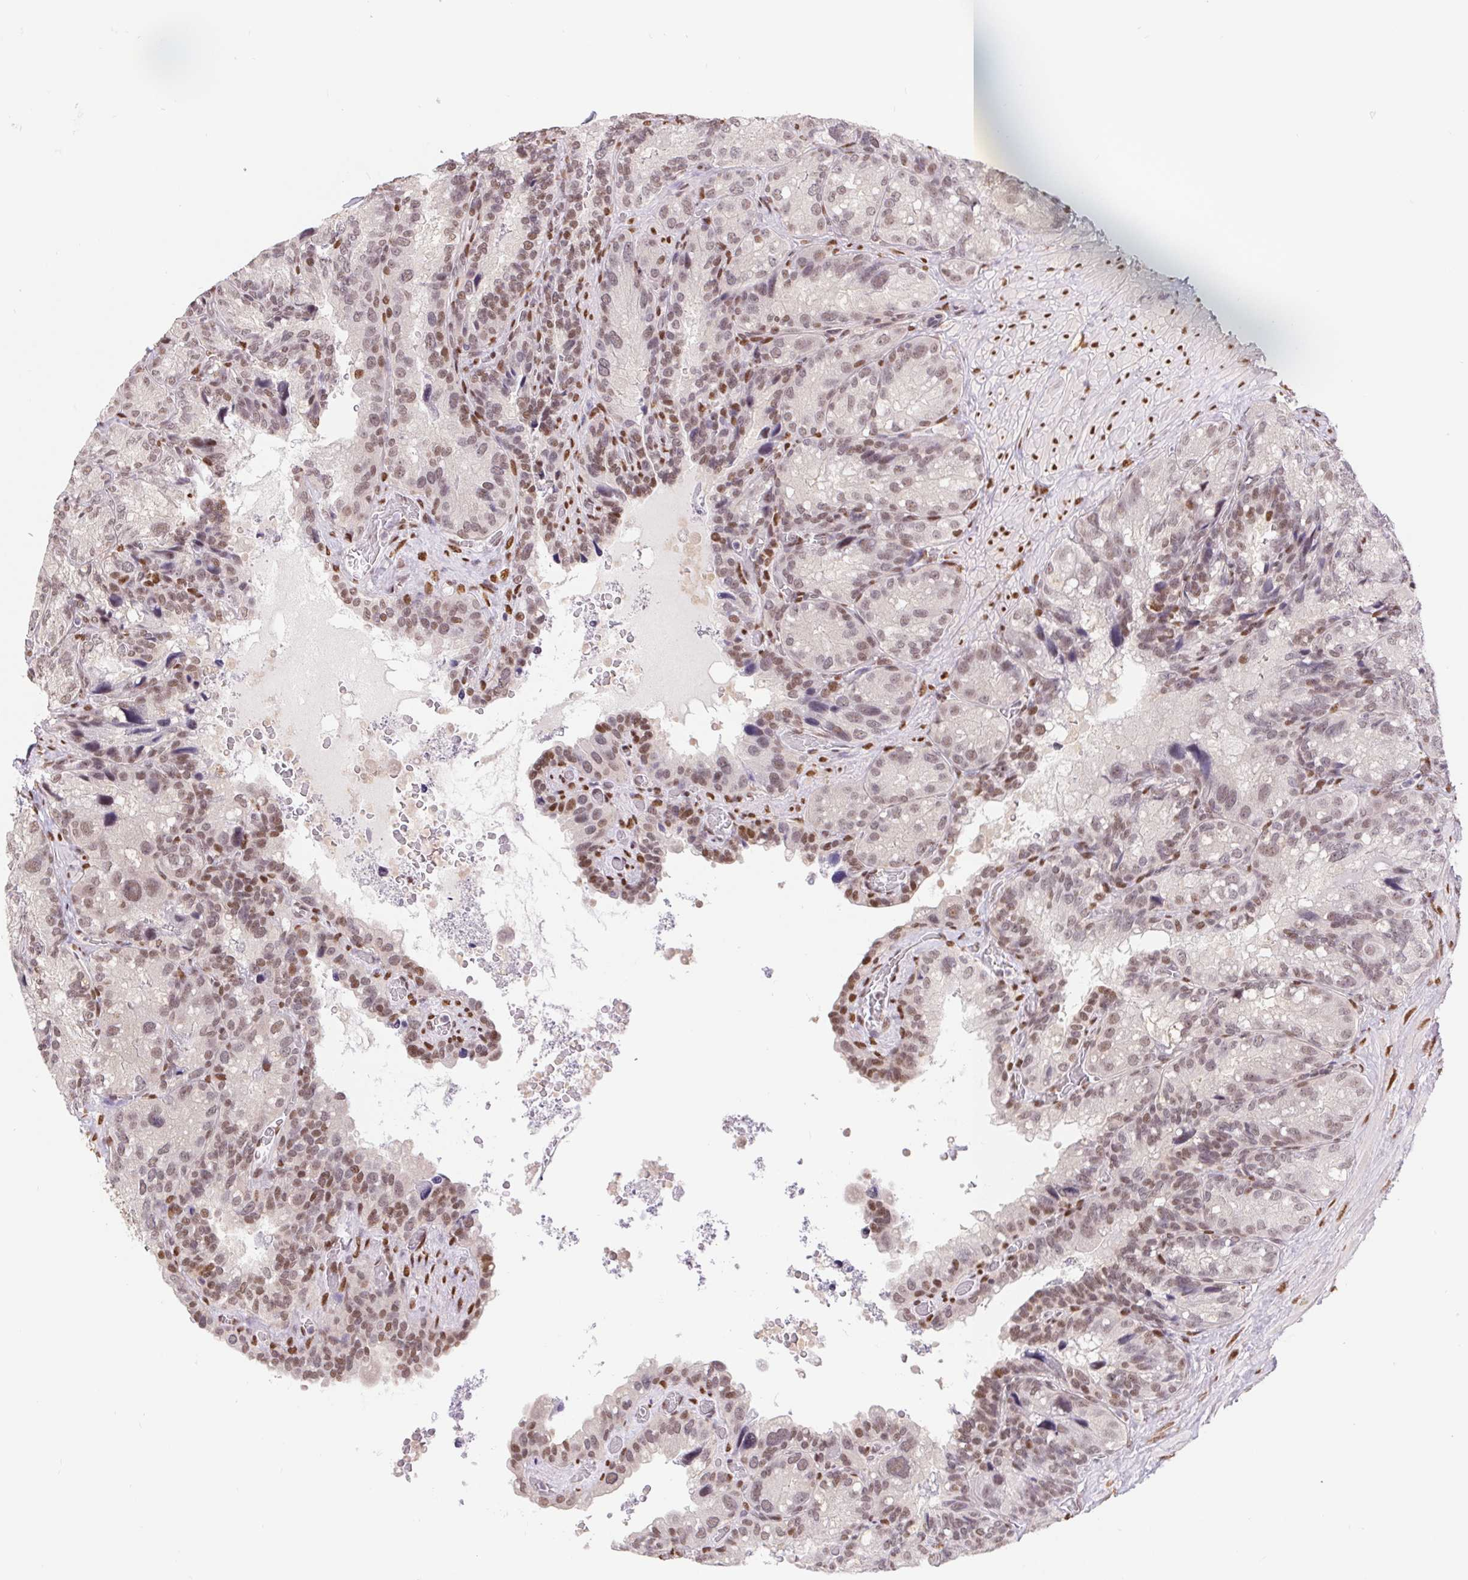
{"staining": {"intensity": "weak", "quantity": "25%-75%", "location": "nuclear"}, "tissue": "seminal vesicle", "cell_type": "Glandular cells", "image_type": "normal", "snomed": [{"axis": "morphology", "description": "Normal tissue, NOS"}, {"axis": "topography", "description": "Seminal veicle"}], "caption": "Human seminal vesicle stained for a protein (brown) demonstrates weak nuclear positive positivity in about 25%-75% of glandular cells.", "gene": "CAND1", "patient": {"sex": "male", "age": 60}}